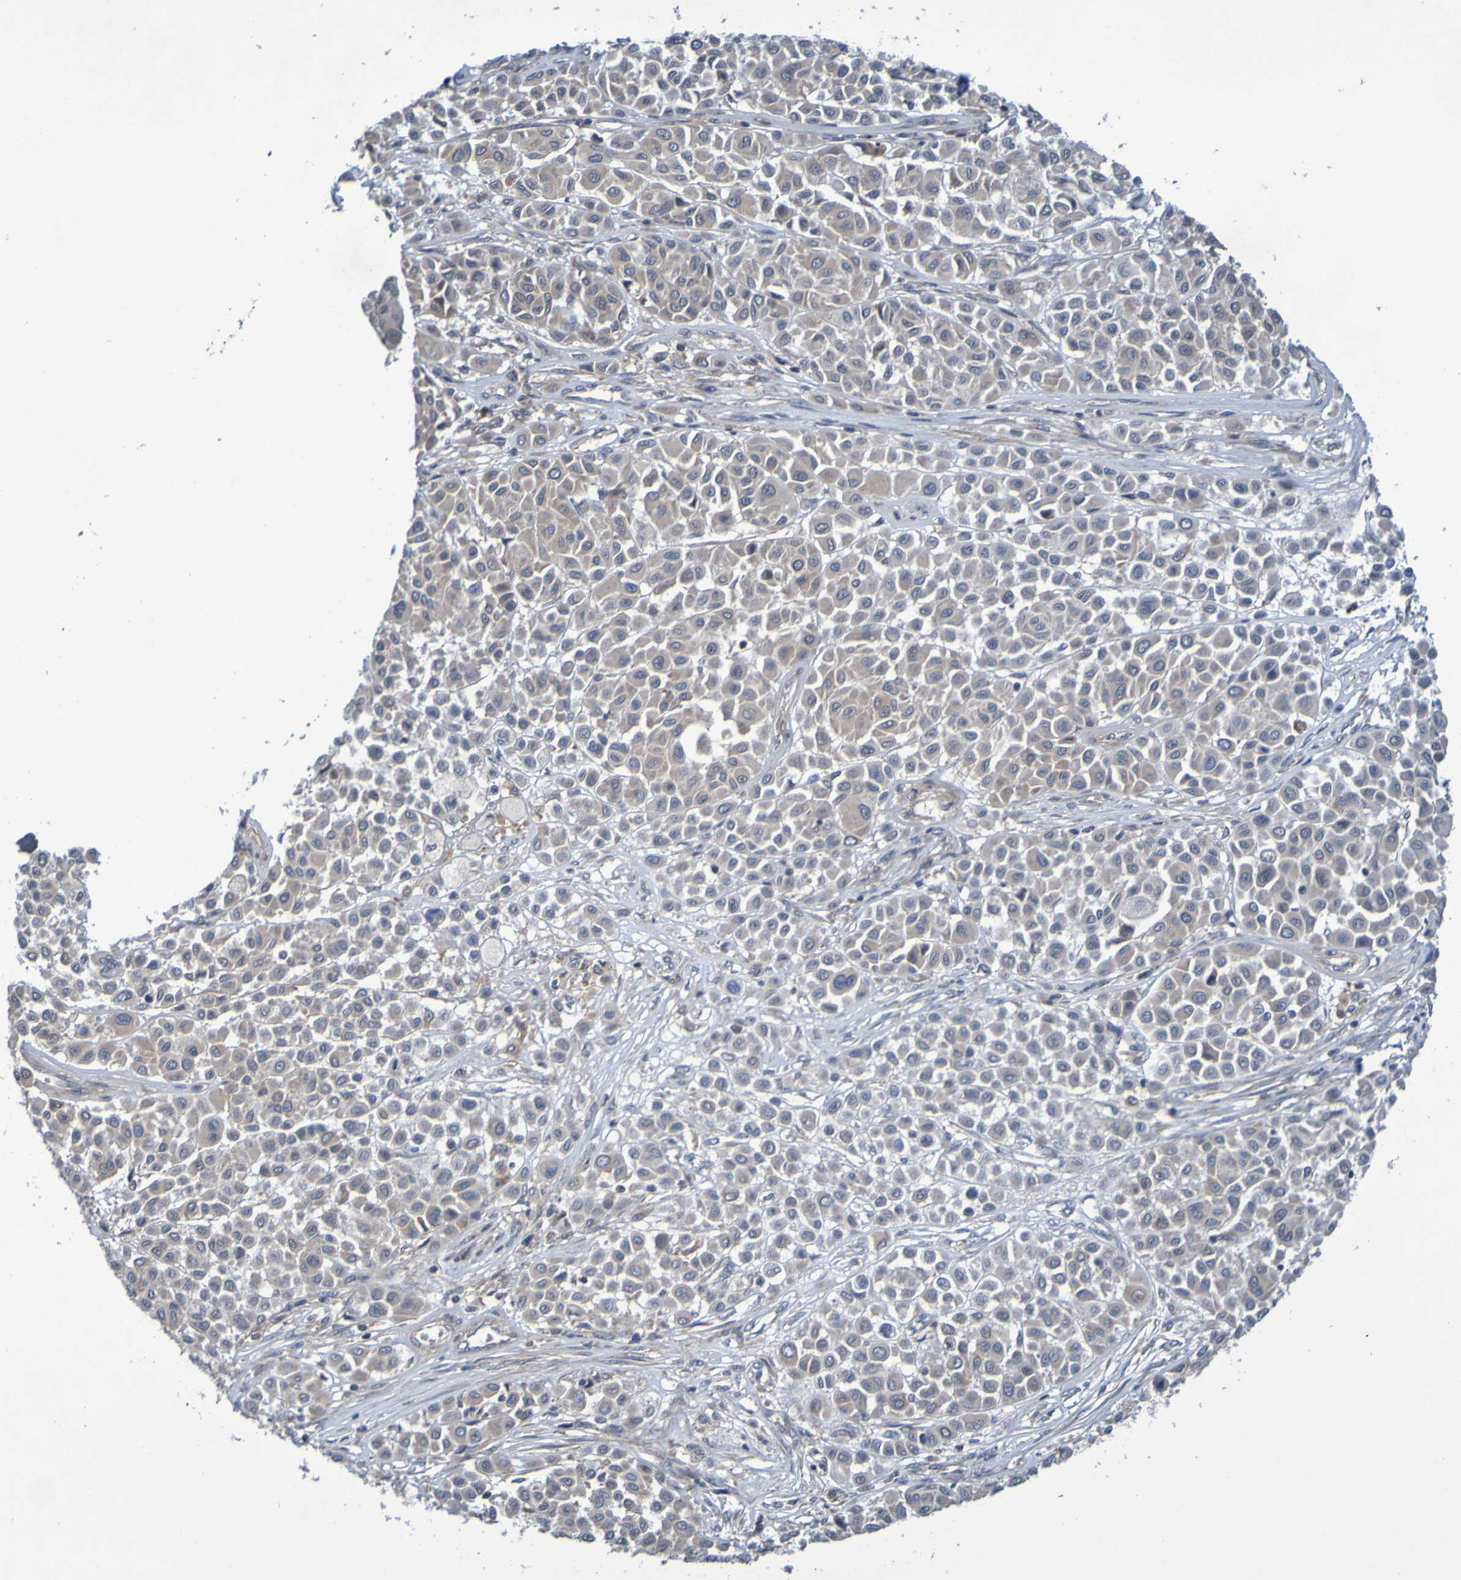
{"staining": {"intensity": "weak", "quantity": ">75%", "location": "cytoplasmic/membranous"}, "tissue": "melanoma", "cell_type": "Tumor cells", "image_type": "cancer", "snomed": [{"axis": "morphology", "description": "Malignant melanoma, Metastatic site"}, {"axis": "topography", "description": "Soft tissue"}], "caption": "A high-resolution histopathology image shows immunohistochemistry staining of melanoma, which demonstrates weak cytoplasmic/membranous positivity in approximately >75% of tumor cells.", "gene": "SDK1", "patient": {"sex": "male", "age": 41}}